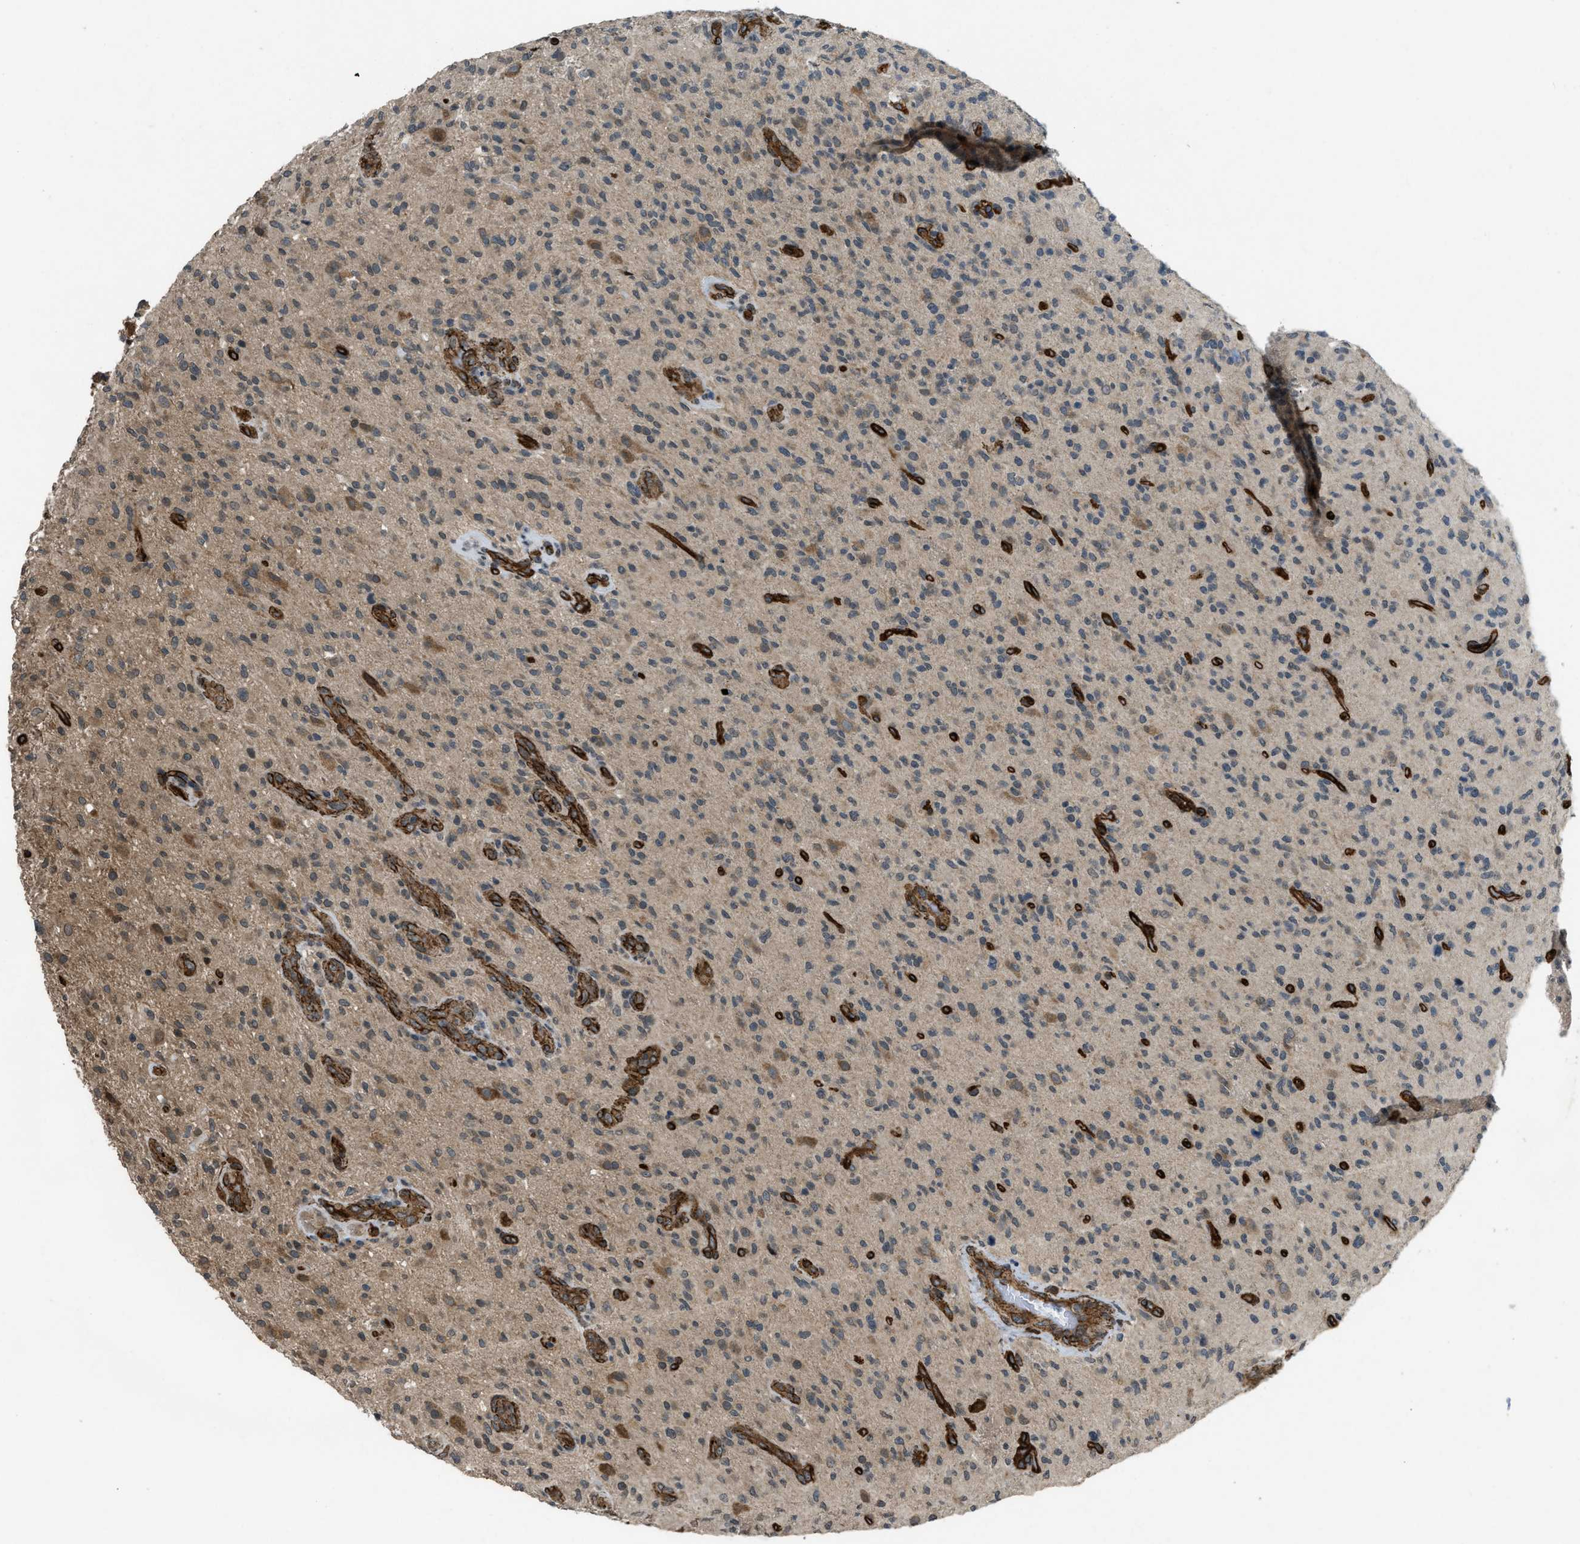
{"staining": {"intensity": "moderate", "quantity": "<25%", "location": "cytoplasmic/membranous"}, "tissue": "glioma", "cell_type": "Tumor cells", "image_type": "cancer", "snomed": [{"axis": "morphology", "description": "Glioma, malignant, High grade"}, {"axis": "topography", "description": "Brain"}], "caption": "A brown stain highlights moderate cytoplasmic/membranous positivity of a protein in human malignant high-grade glioma tumor cells.", "gene": "NMB", "patient": {"sex": "male", "age": 71}}